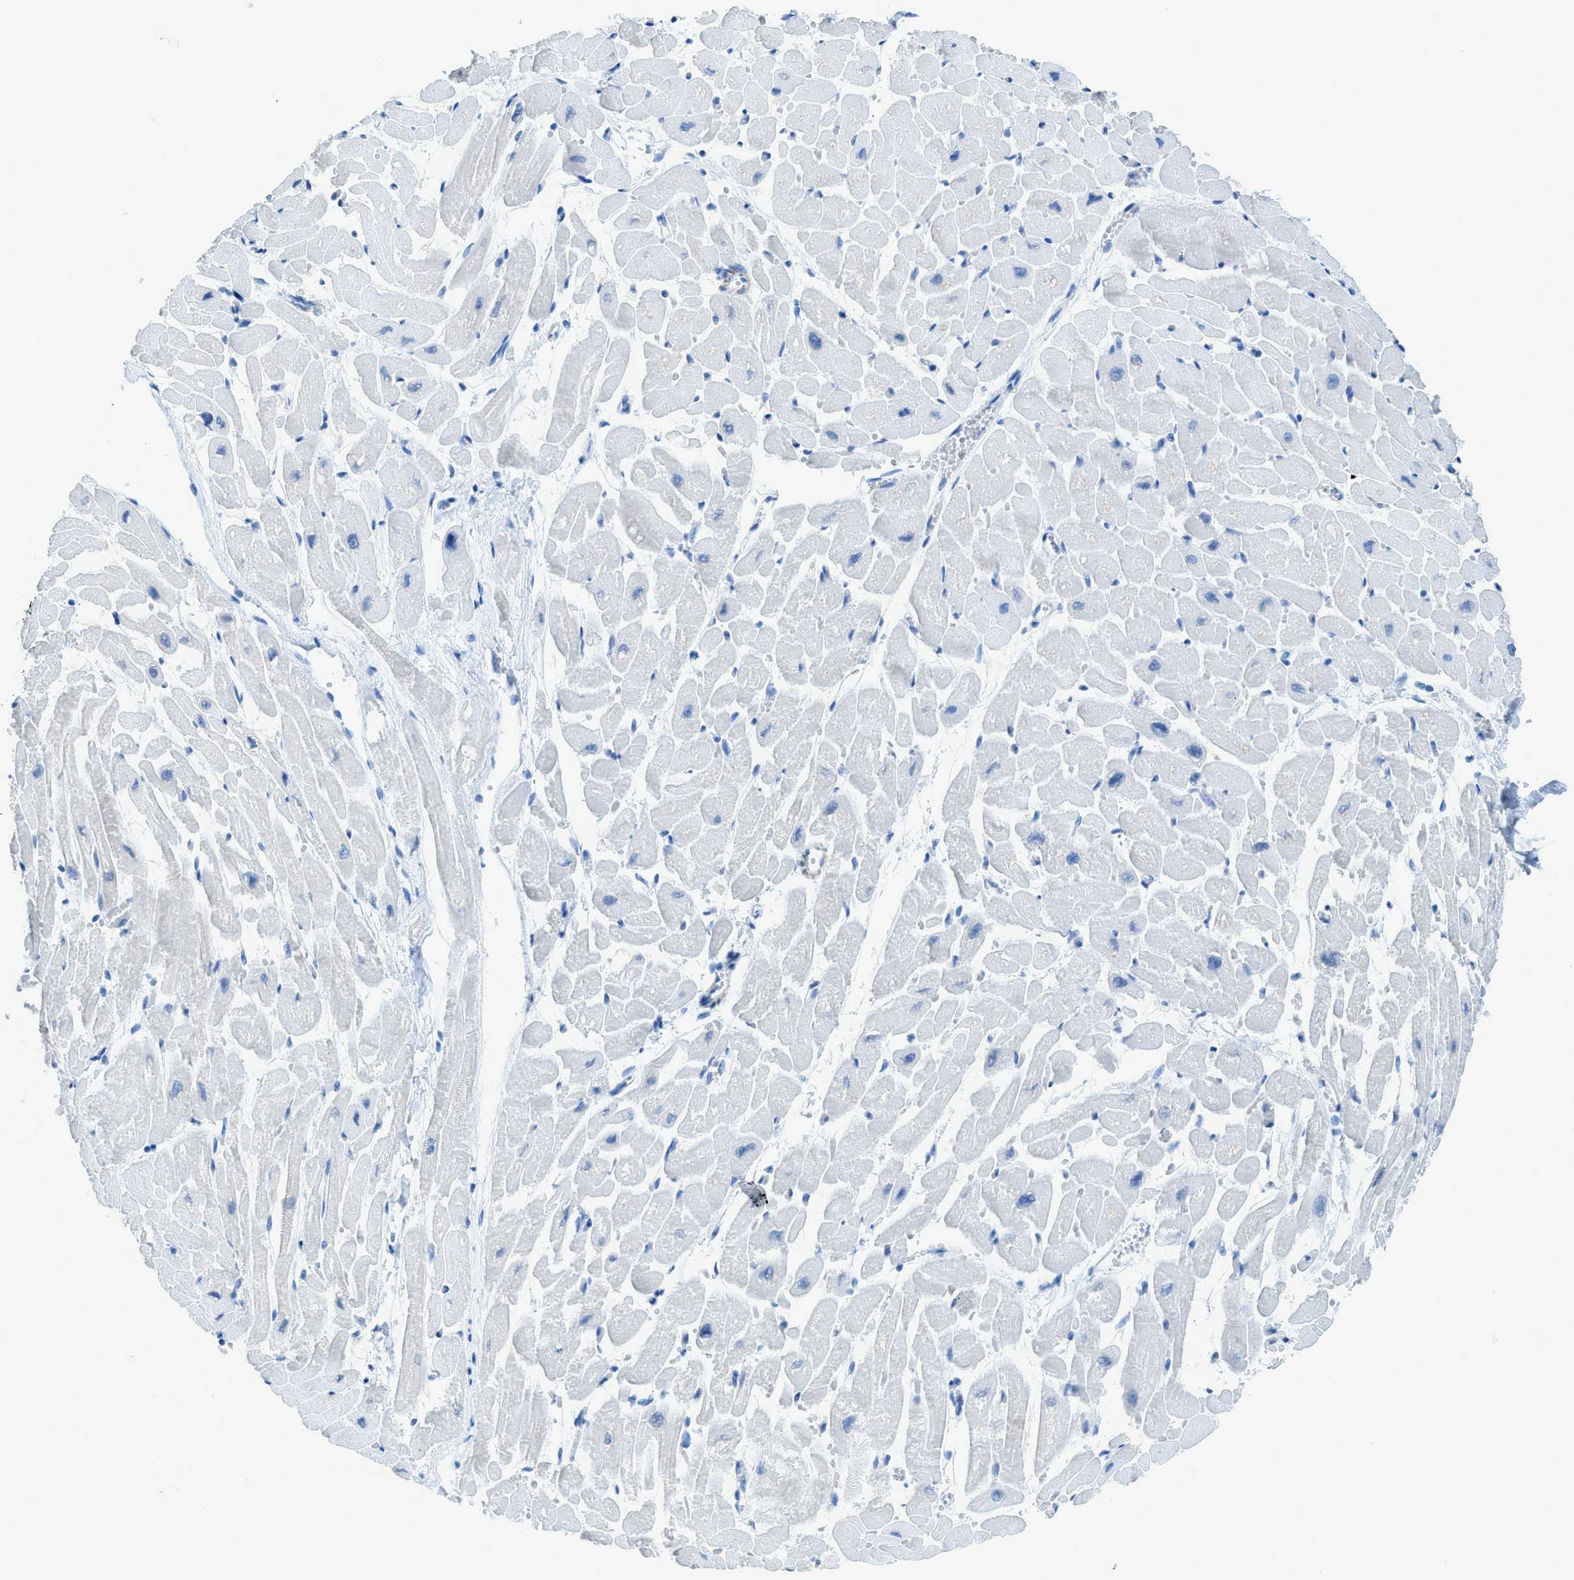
{"staining": {"intensity": "weak", "quantity": "<25%", "location": "cytoplasmic/membranous"}, "tissue": "heart muscle", "cell_type": "Cardiomyocytes", "image_type": "normal", "snomed": [{"axis": "morphology", "description": "Normal tissue, NOS"}, {"axis": "topography", "description": "Heart"}], "caption": "DAB immunohistochemical staining of normal heart muscle reveals no significant staining in cardiomyocytes.", "gene": "ACAN", "patient": {"sex": "male", "age": 45}}